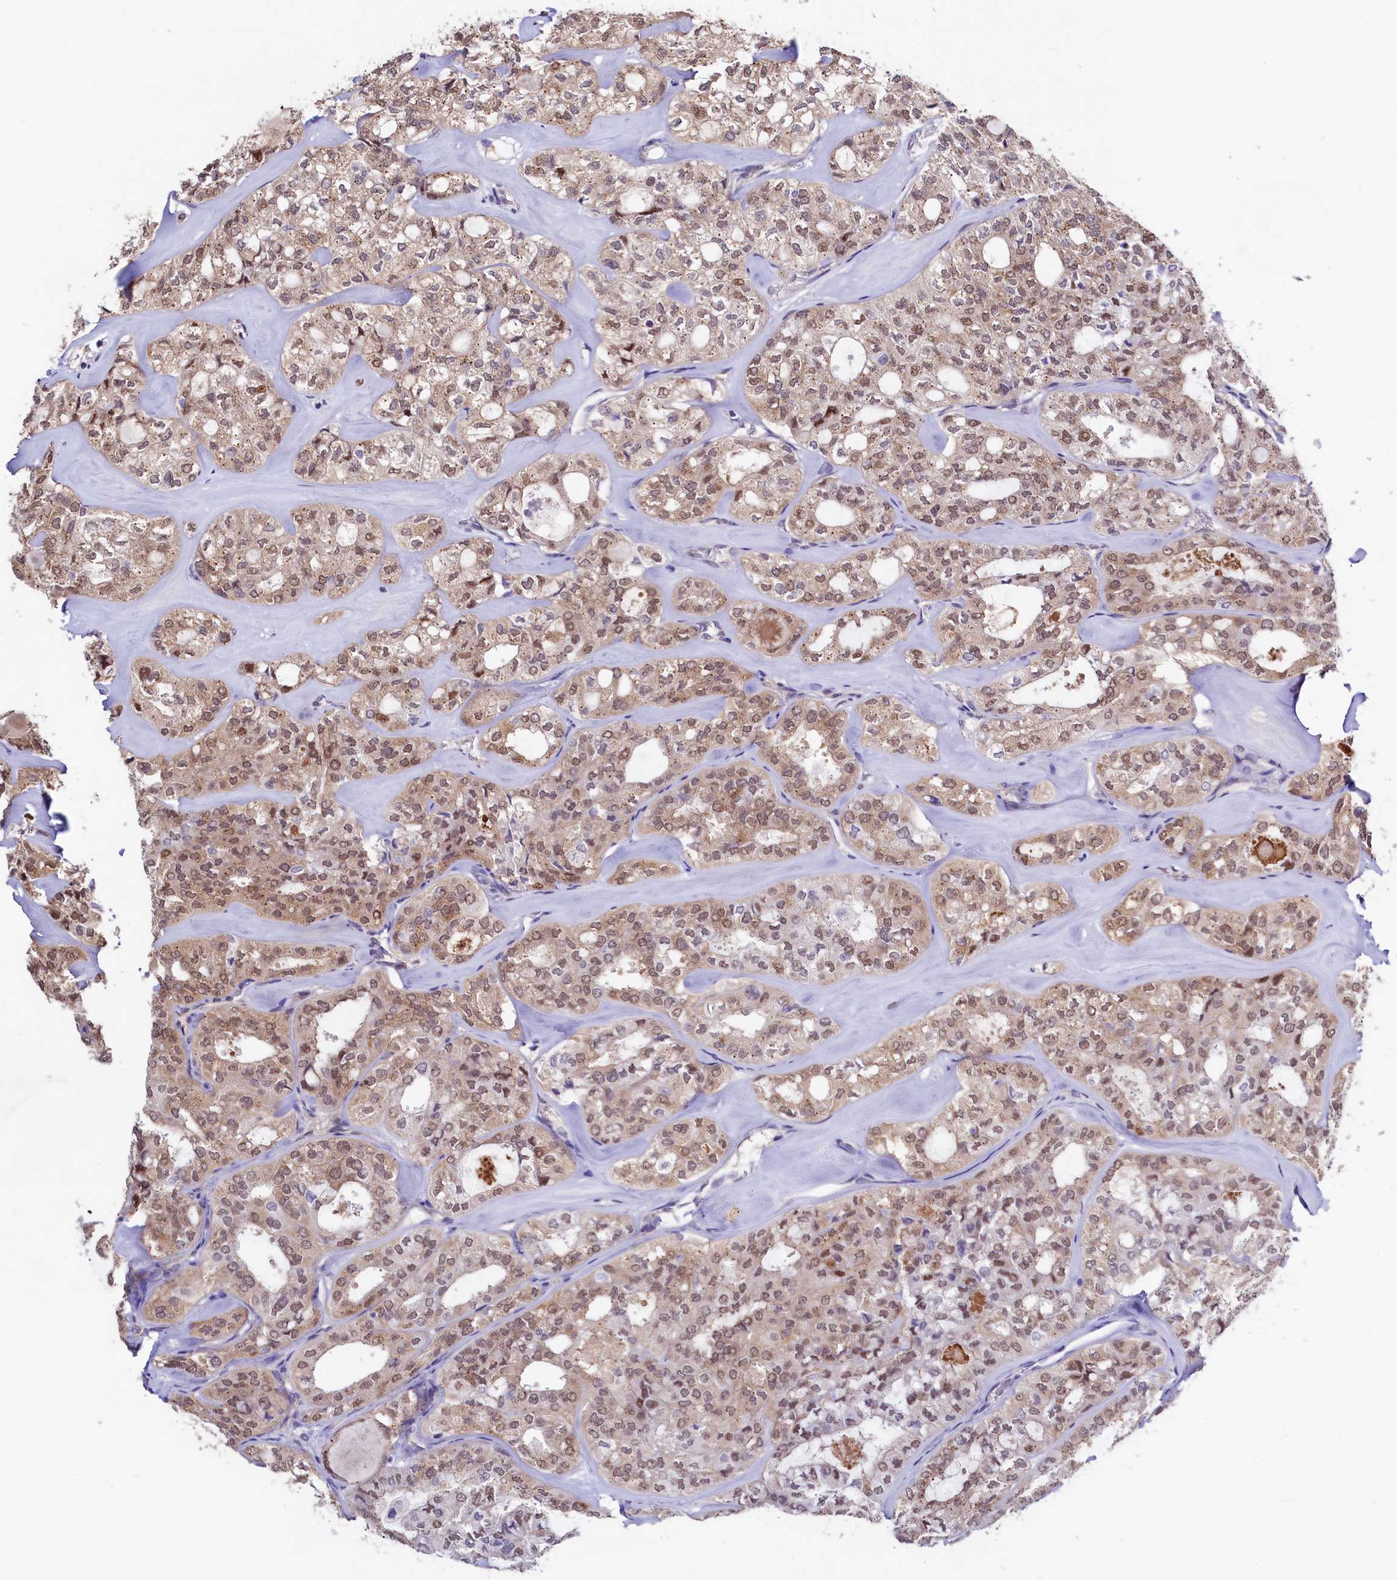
{"staining": {"intensity": "moderate", "quantity": ">75%", "location": "cytoplasmic/membranous,nuclear"}, "tissue": "thyroid cancer", "cell_type": "Tumor cells", "image_type": "cancer", "snomed": [{"axis": "morphology", "description": "Follicular adenoma carcinoma, NOS"}, {"axis": "topography", "description": "Thyroid gland"}], "caption": "This photomicrograph displays IHC staining of thyroid follicular adenoma carcinoma, with medium moderate cytoplasmic/membranous and nuclear staining in approximately >75% of tumor cells.", "gene": "SEC24C", "patient": {"sex": "male", "age": 75}}